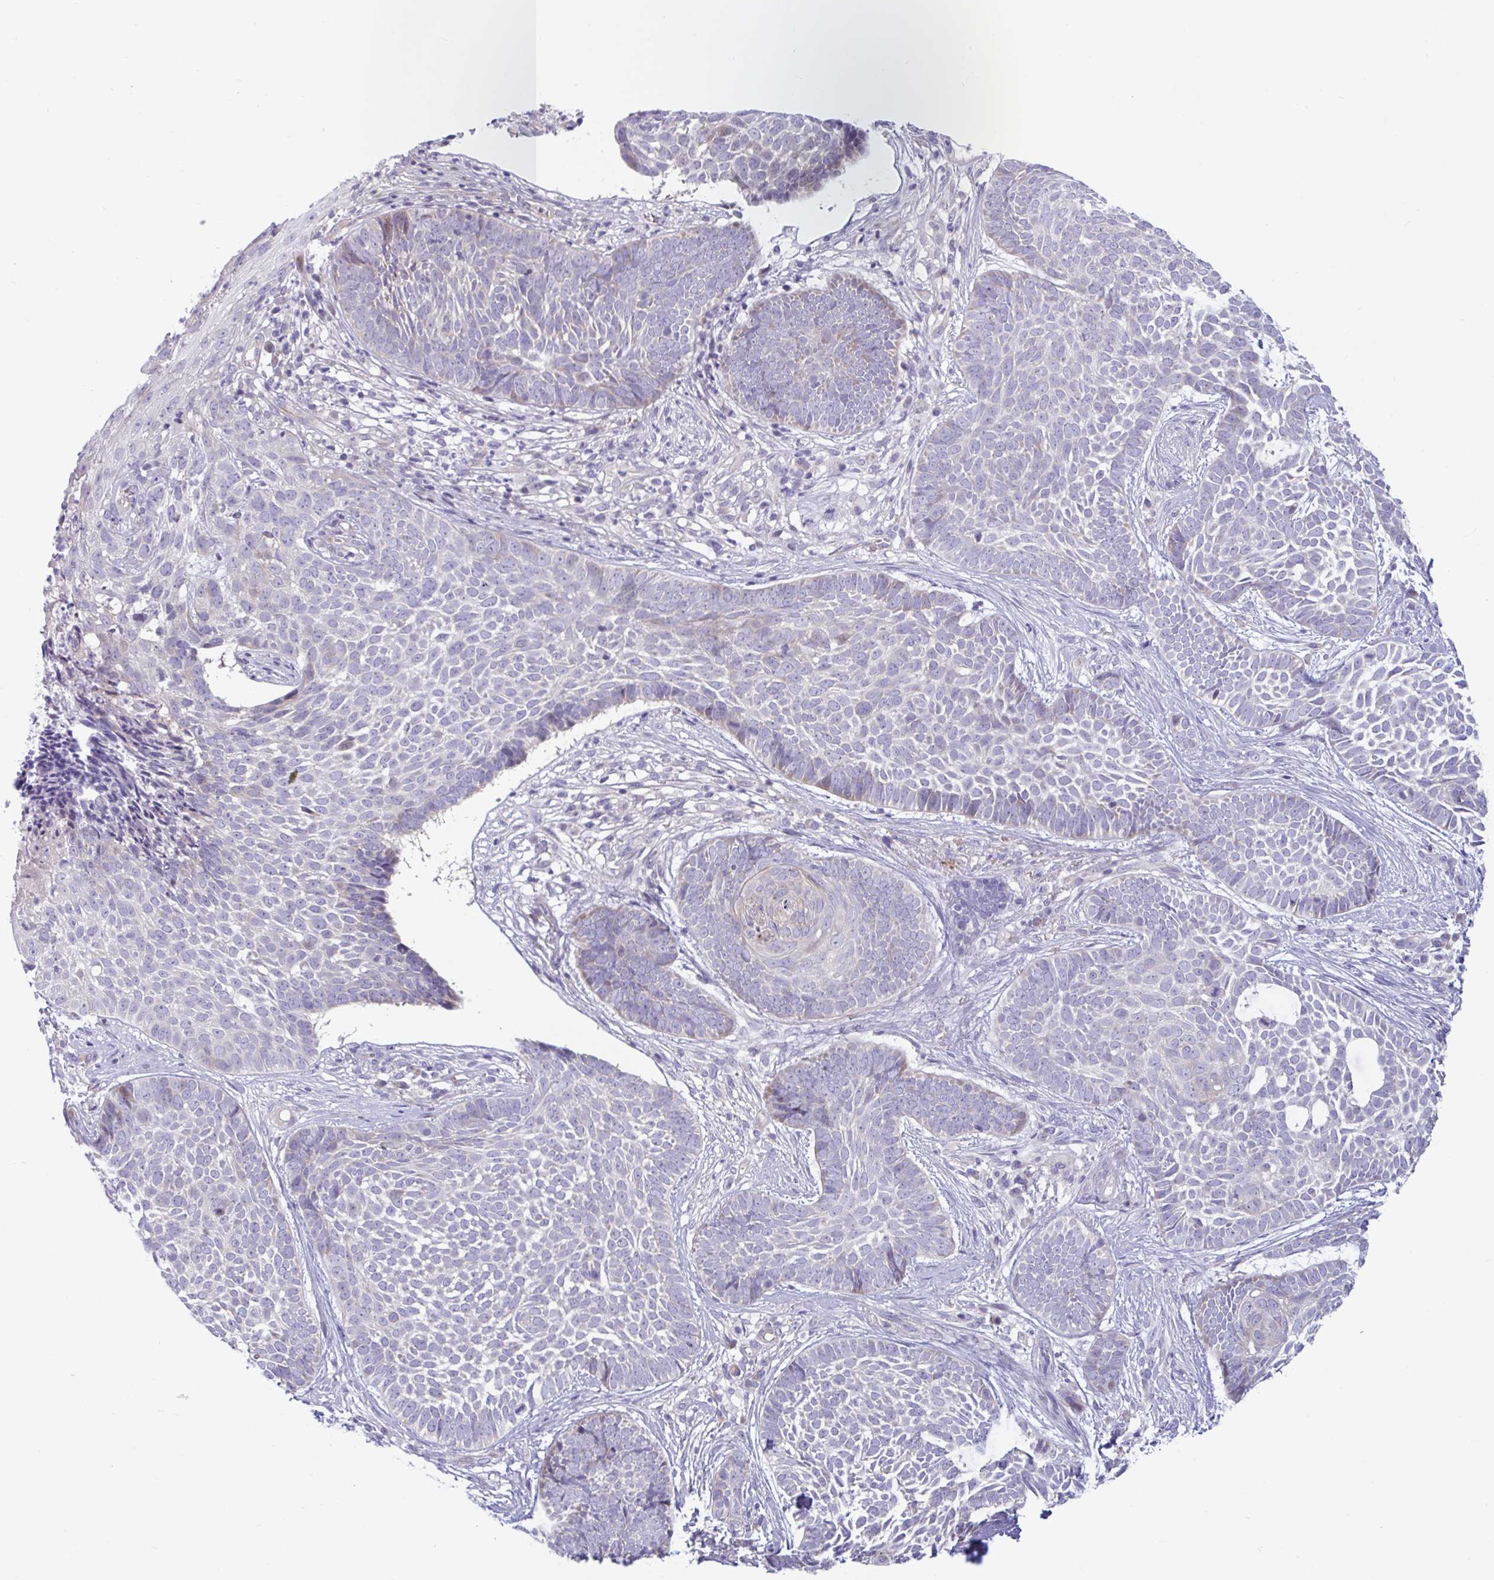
{"staining": {"intensity": "negative", "quantity": "none", "location": "none"}, "tissue": "skin cancer", "cell_type": "Tumor cells", "image_type": "cancer", "snomed": [{"axis": "morphology", "description": "Basal cell carcinoma"}, {"axis": "topography", "description": "Skin"}], "caption": "Tumor cells are negative for brown protein staining in skin basal cell carcinoma. Brightfield microscopy of immunohistochemistry stained with DAB (brown) and hematoxylin (blue), captured at high magnification.", "gene": "IL37", "patient": {"sex": "female", "age": 89}}